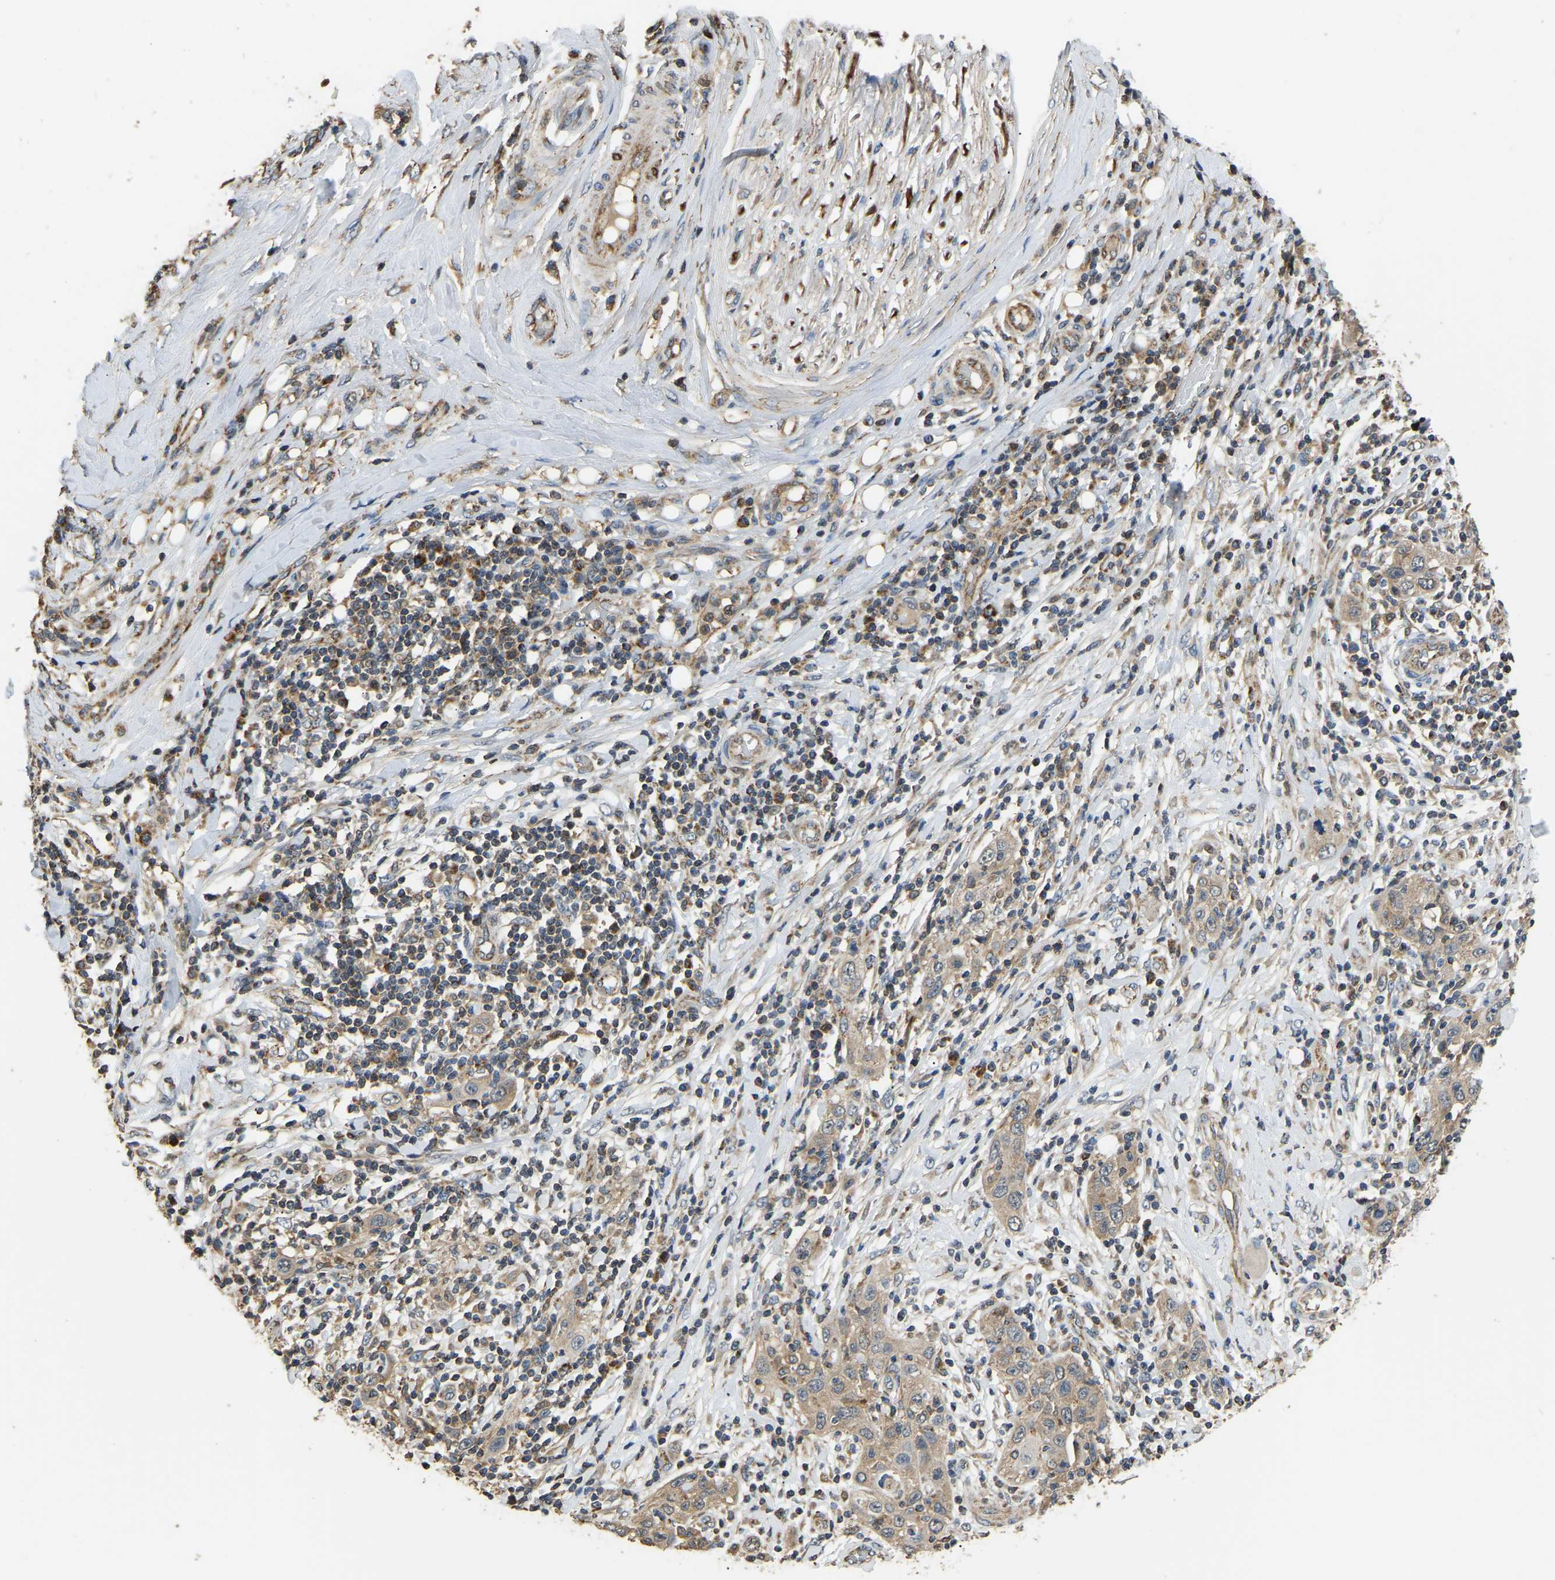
{"staining": {"intensity": "weak", "quantity": ">75%", "location": "cytoplasmic/membranous"}, "tissue": "skin cancer", "cell_type": "Tumor cells", "image_type": "cancer", "snomed": [{"axis": "morphology", "description": "Squamous cell carcinoma, NOS"}, {"axis": "topography", "description": "Skin"}], "caption": "Brown immunohistochemical staining in skin squamous cell carcinoma displays weak cytoplasmic/membranous staining in about >75% of tumor cells.", "gene": "TUFM", "patient": {"sex": "female", "age": 88}}